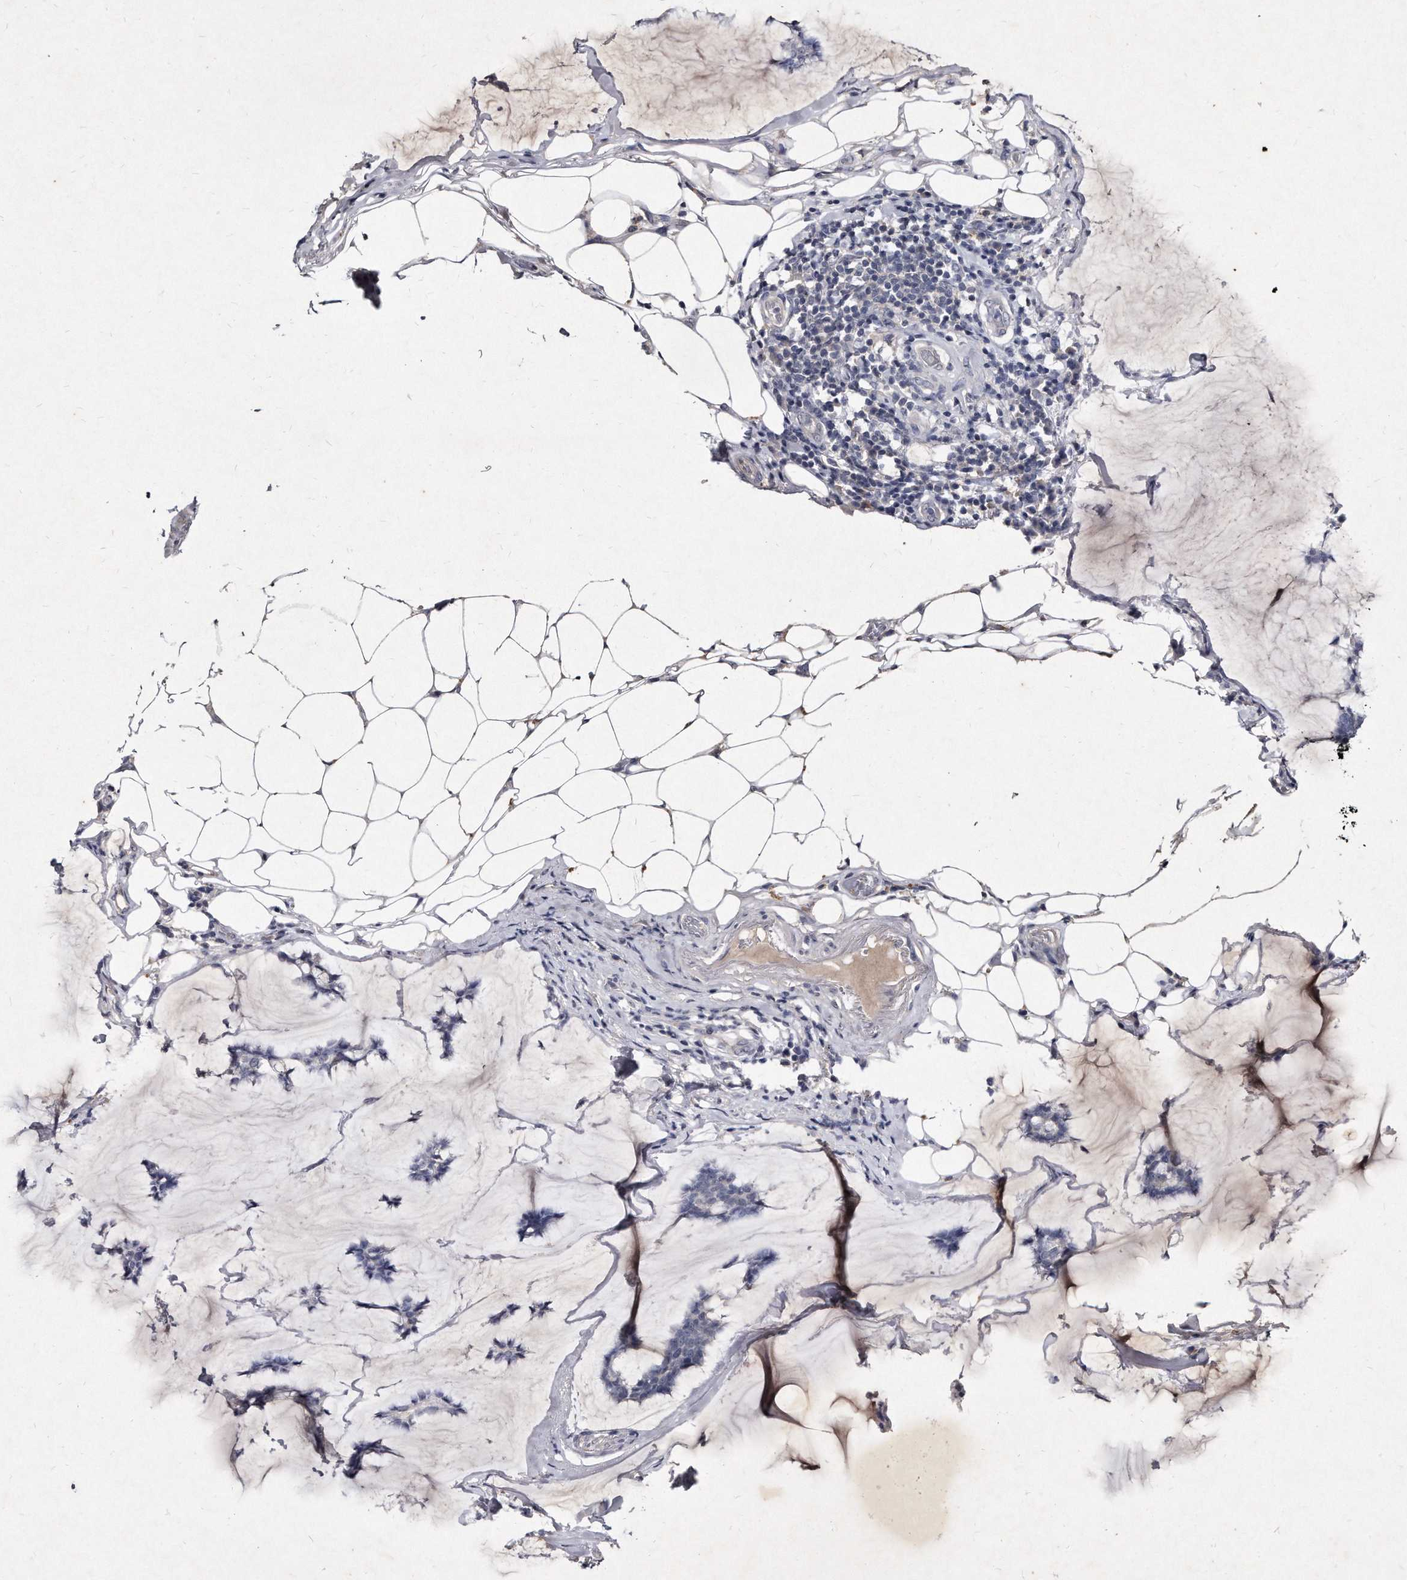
{"staining": {"intensity": "negative", "quantity": "none", "location": "none"}, "tissue": "breast cancer", "cell_type": "Tumor cells", "image_type": "cancer", "snomed": [{"axis": "morphology", "description": "Duct carcinoma"}, {"axis": "topography", "description": "Breast"}], "caption": "An image of human breast invasive ductal carcinoma is negative for staining in tumor cells. (Stains: DAB immunohistochemistry with hematoxylin counter stain, Microscopy: brightfield microscopy at high magnification).", "gene": "KLHDC3", "patient": {"sex": "female", "age": 93}}